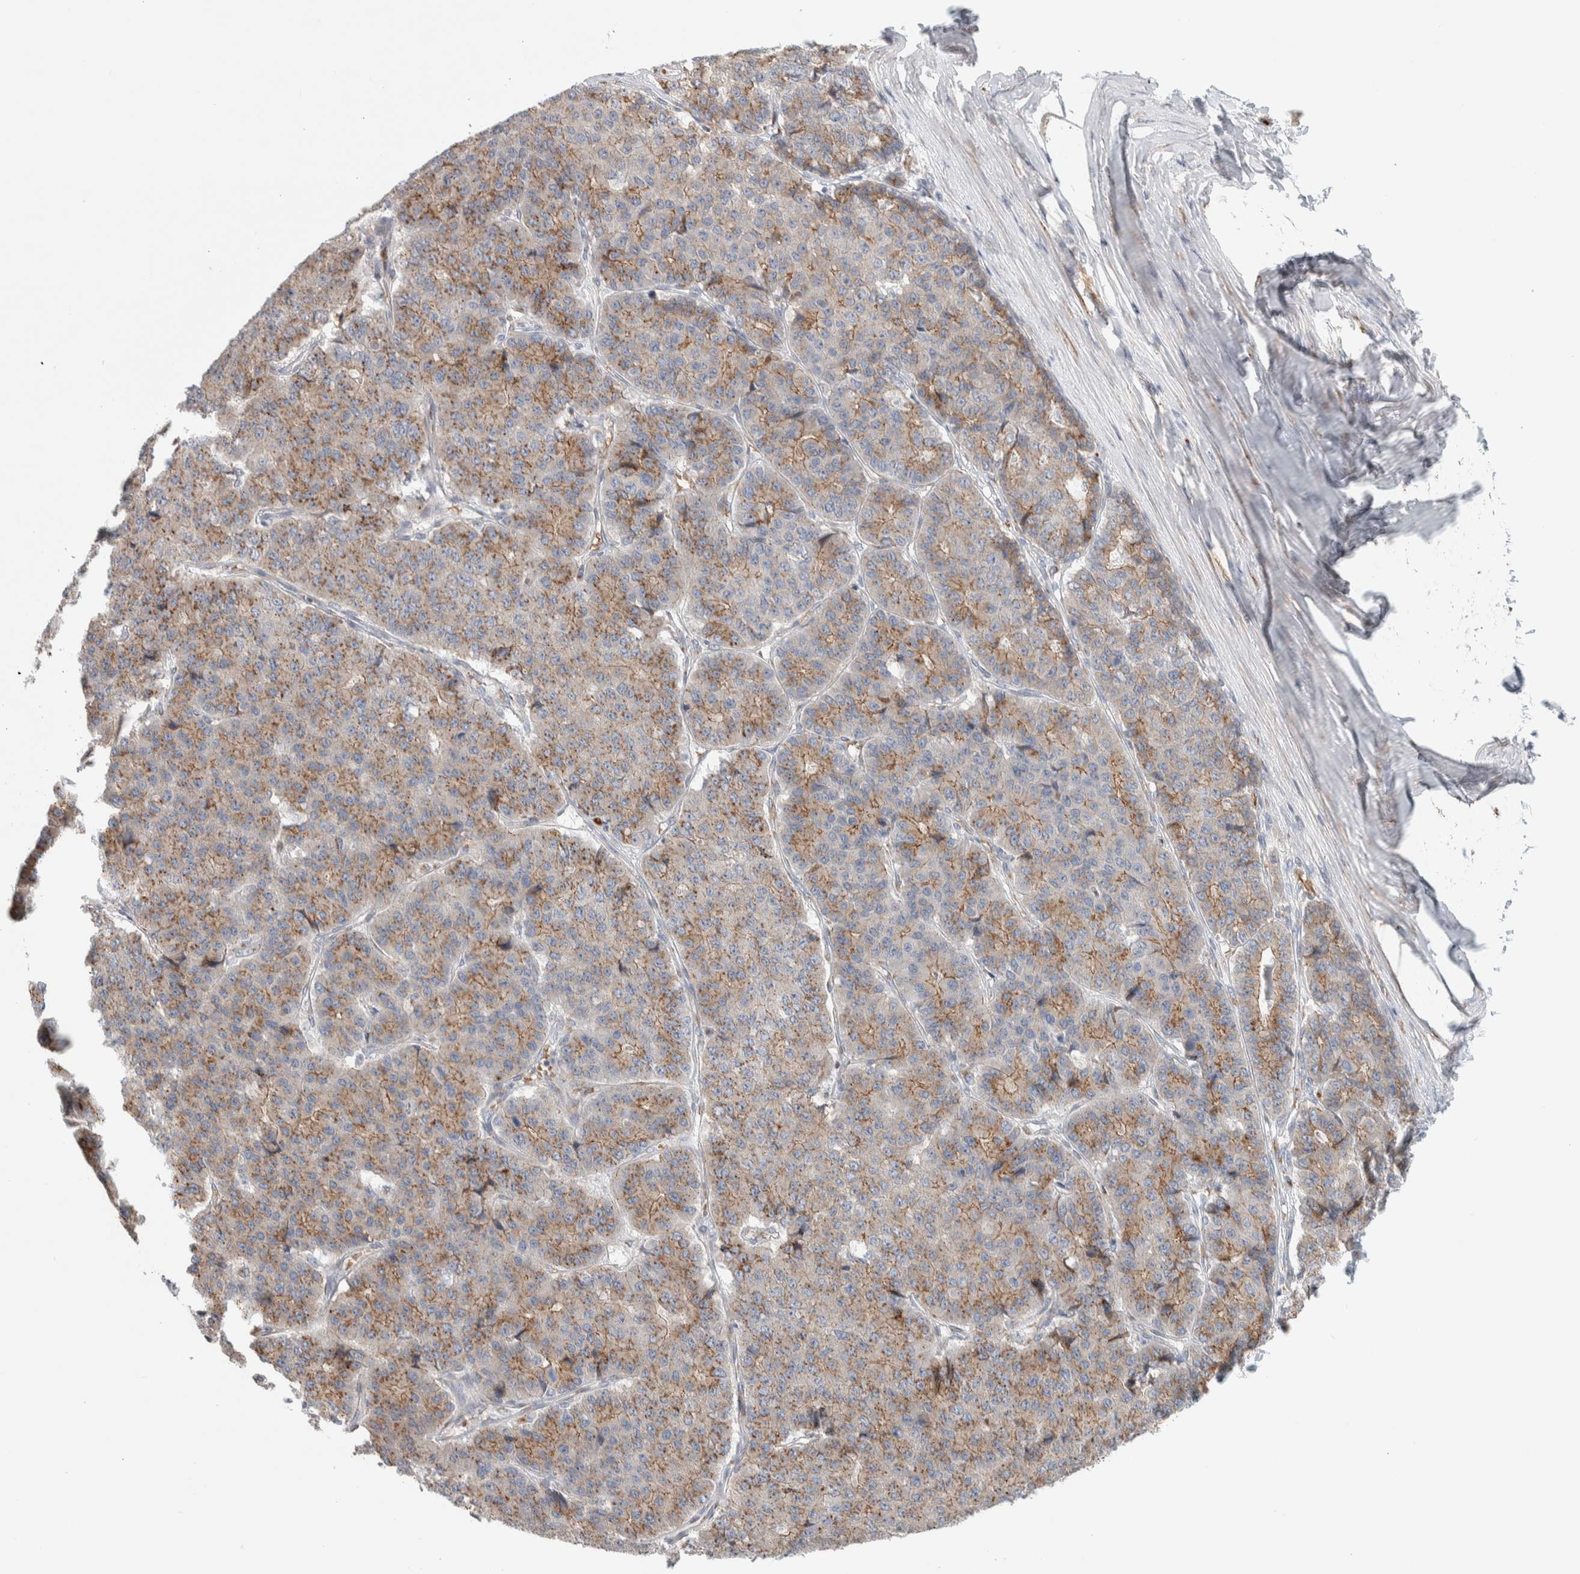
{"staining": {"intensity": "moderate", "quantity": "25%-75%", "location": "cytoplasmic/membranous"}, "tissue": "pancreatic cancer", "cell_type": "Tumor cells", "image_type": "cancer", "snomed": [{"axis": "morphology", "description": "Adenocarcinoma, NOS"}, {"axis": "topography", "description": "Pancreas"}], "caption": "IHC micrograph of adenocarcinoma (pancreatic) stained for a protein (brown), which demonstrates medium levels of moderate cytoplasmic/membranous staining in about 25%-75% of tumor cells.", "gene": "SLC38A10", "patient": {"sex": "male", "age": 50}}